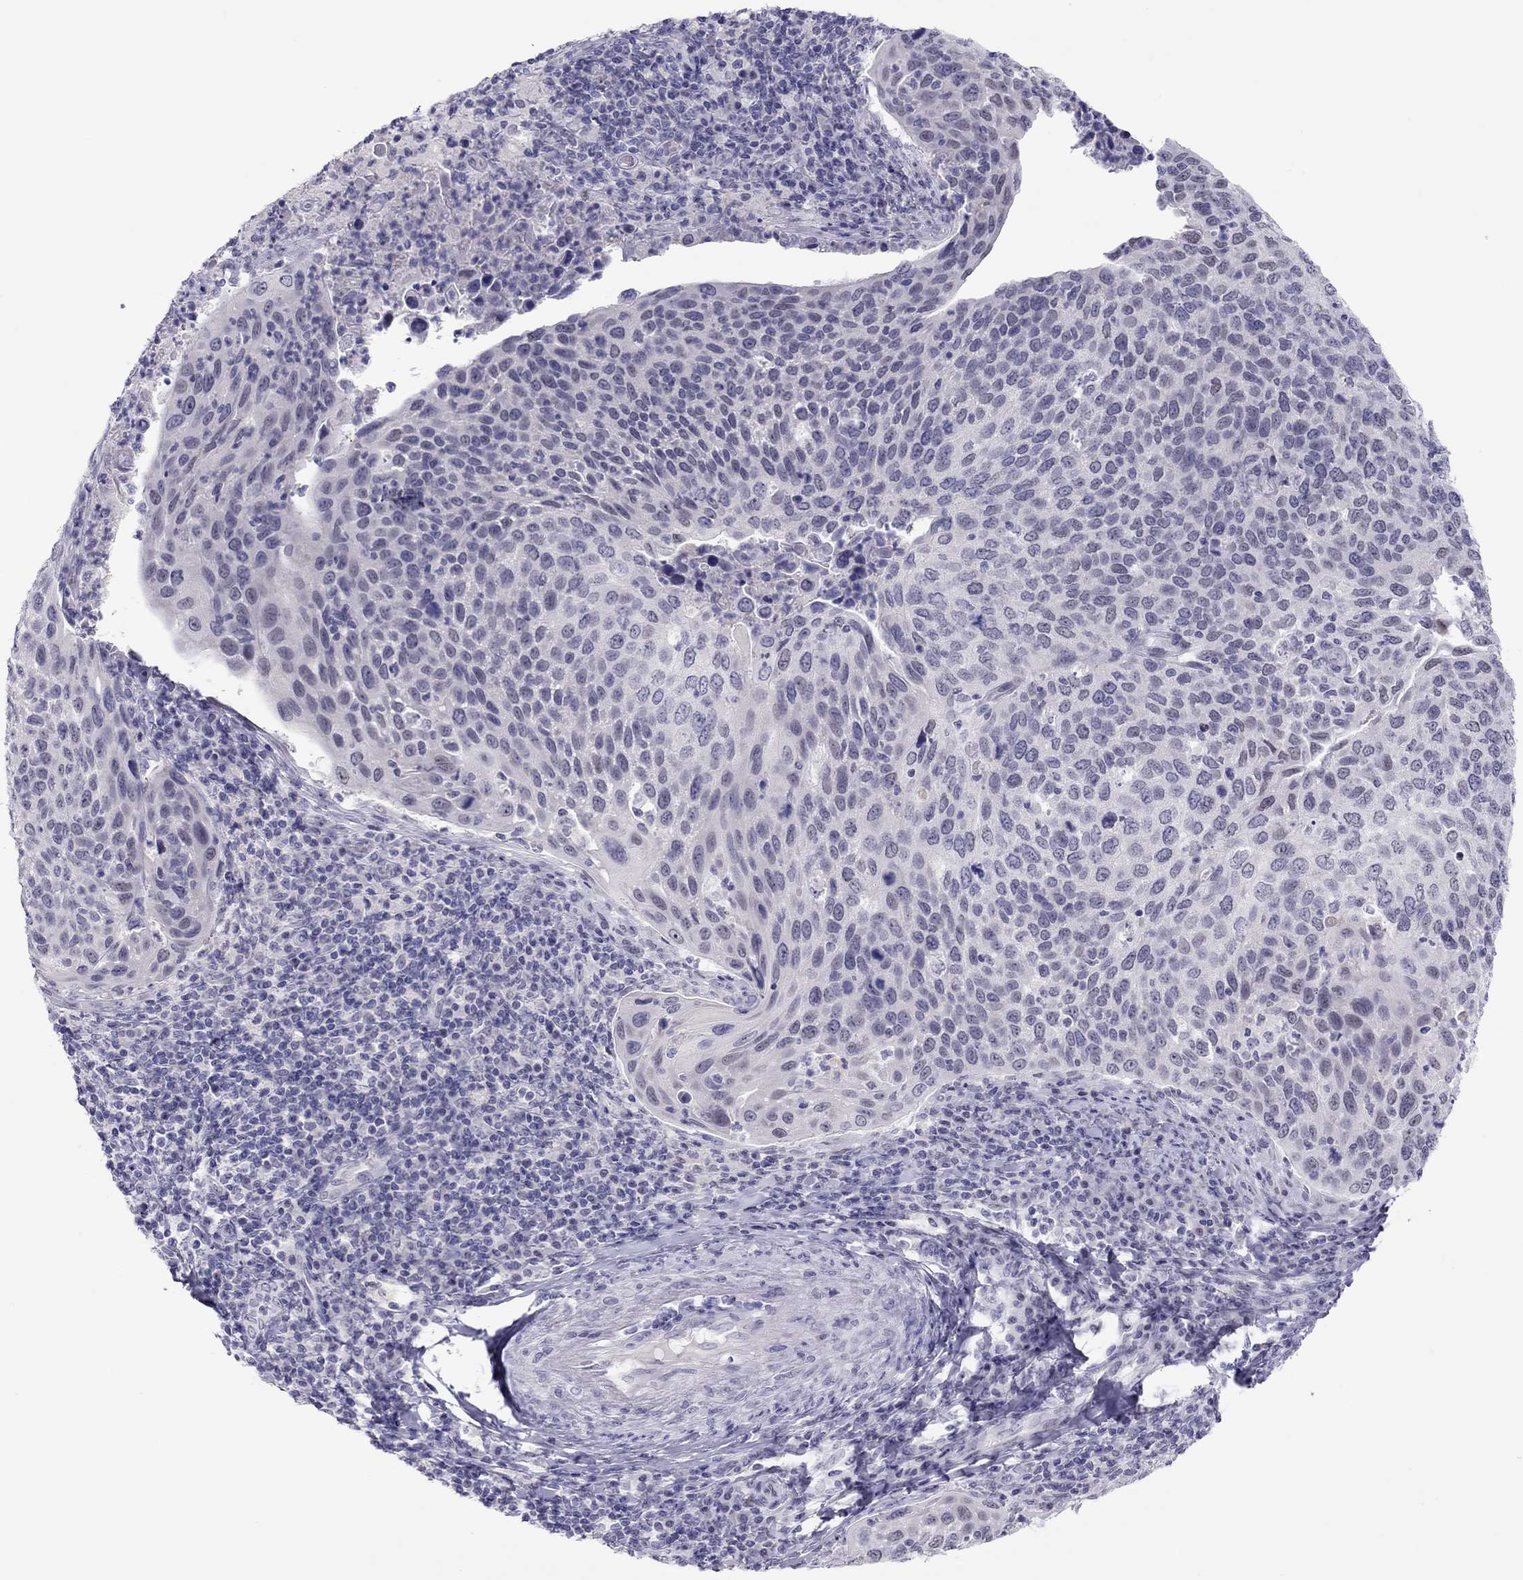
{"staining": {"intensity": "negative", "quantity": "none", "location": "none"}, "tissue": "cervical cancer", "cell_type": "Tumor cells", "image_type": "cancer", "snomed": [{"axis": "morphology", "description": "Squamous cell carcinoma, NOS"}, {"axis": "topography", "description": "Cervix"}], "caption": "Cervical cancer (squamous cell carcinoma) stained for a protein using immunohistochemistry (IHC) reveals no positivity tumor cells.", "gene": "CHRNB3", "patient": {"sex": "female", "age": 54}}